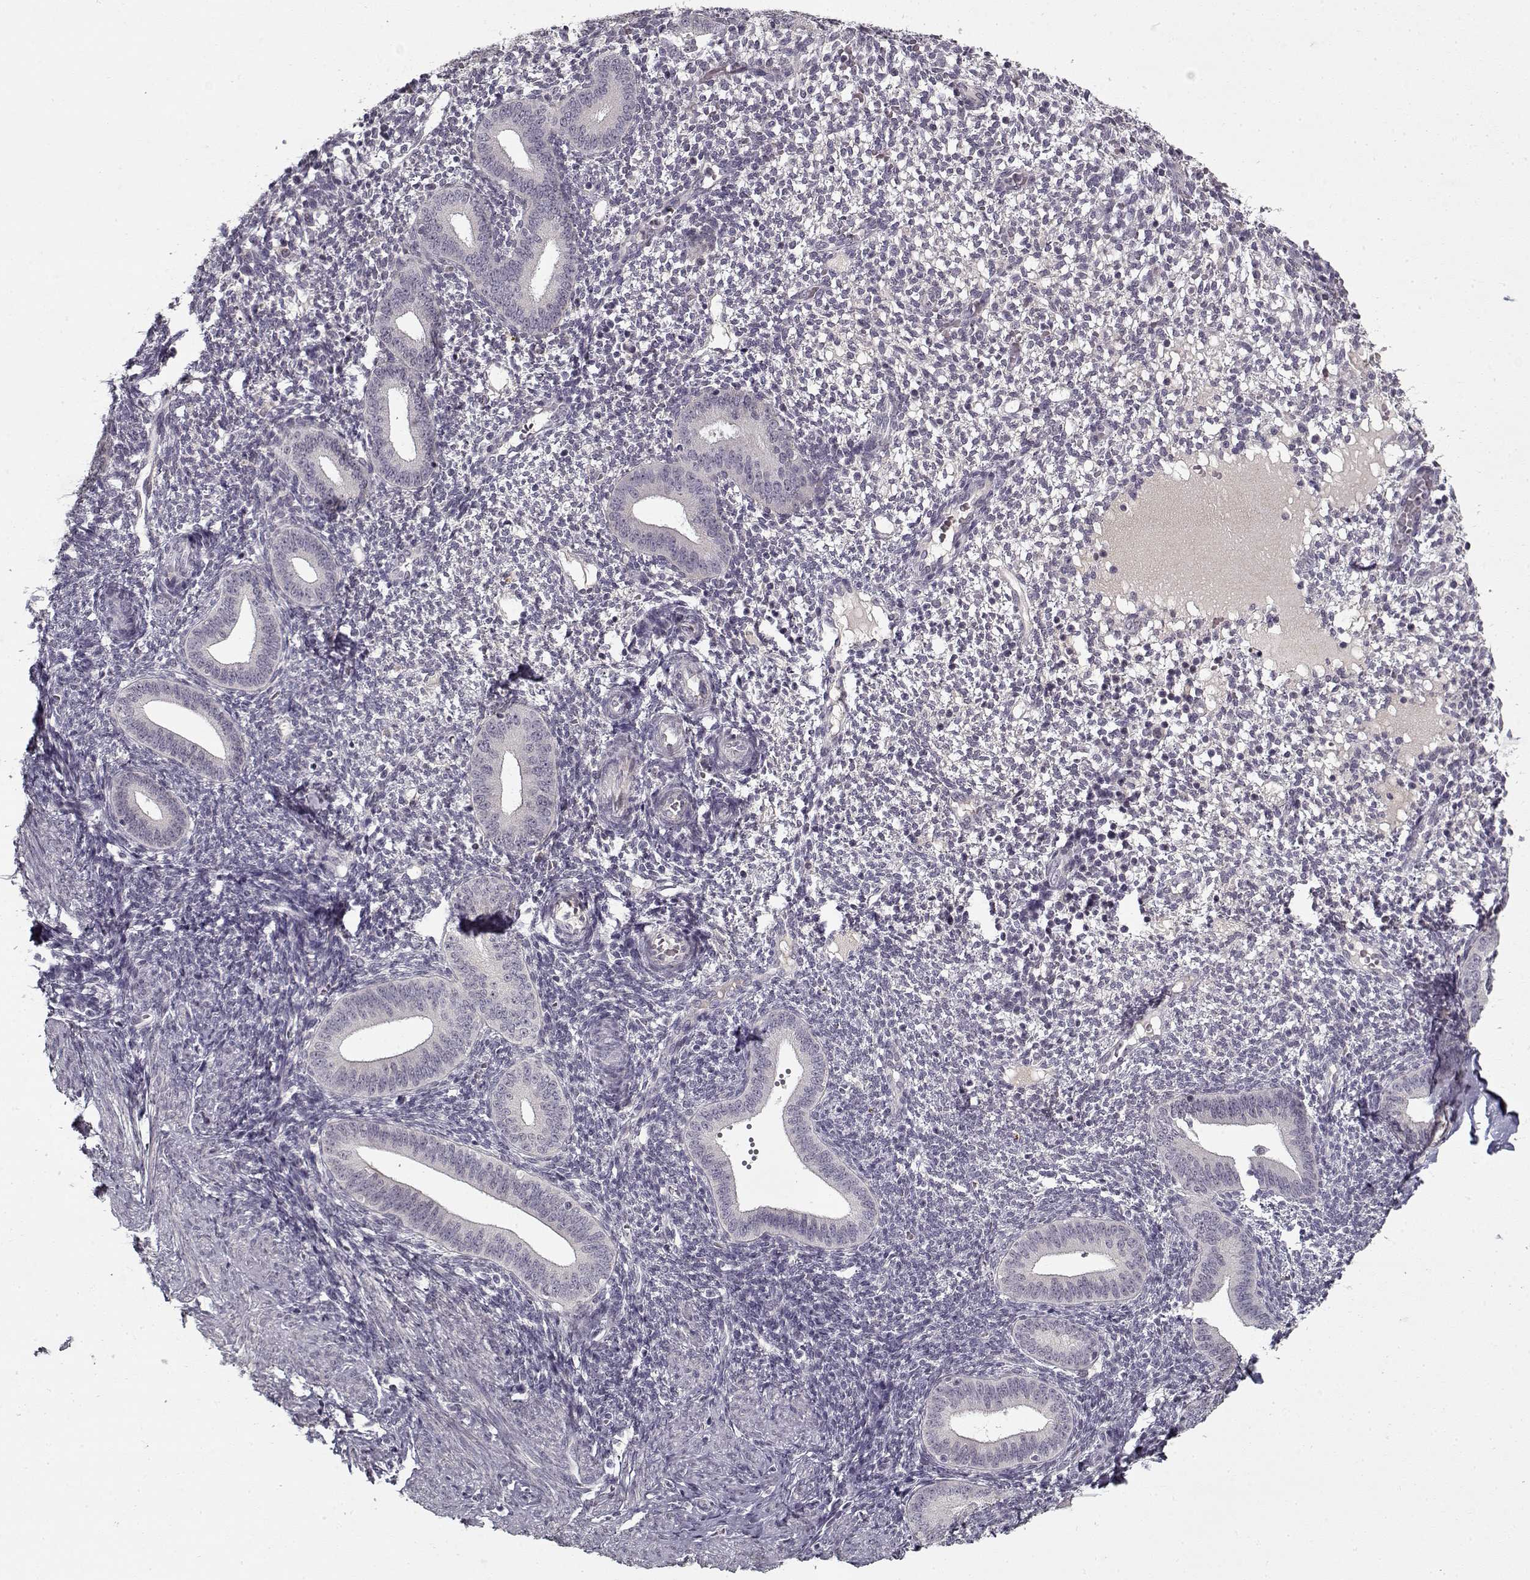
{"staining": {"intensity": "negative", "quantity": "none", "location": "none"}, "tissue": "endometrium", "cell_type": "Cells in endometrial stroma", "image_type": "normal", "snomed": [{"axis": "morphology", "description": "Normal tissue, NOS"}, {"axis": "topography", "description": "Endometrium"}], "caption": "Immunohistochemistry photomicrograph of unremarkable endometrium: human endometrium stained with DAB (3,3'-diaminobenzidine) reveals no significant protein expression in cells in endometrial stroma.", "gene": "LAMA2", "patient": {"sex": "female", "age": 40}}